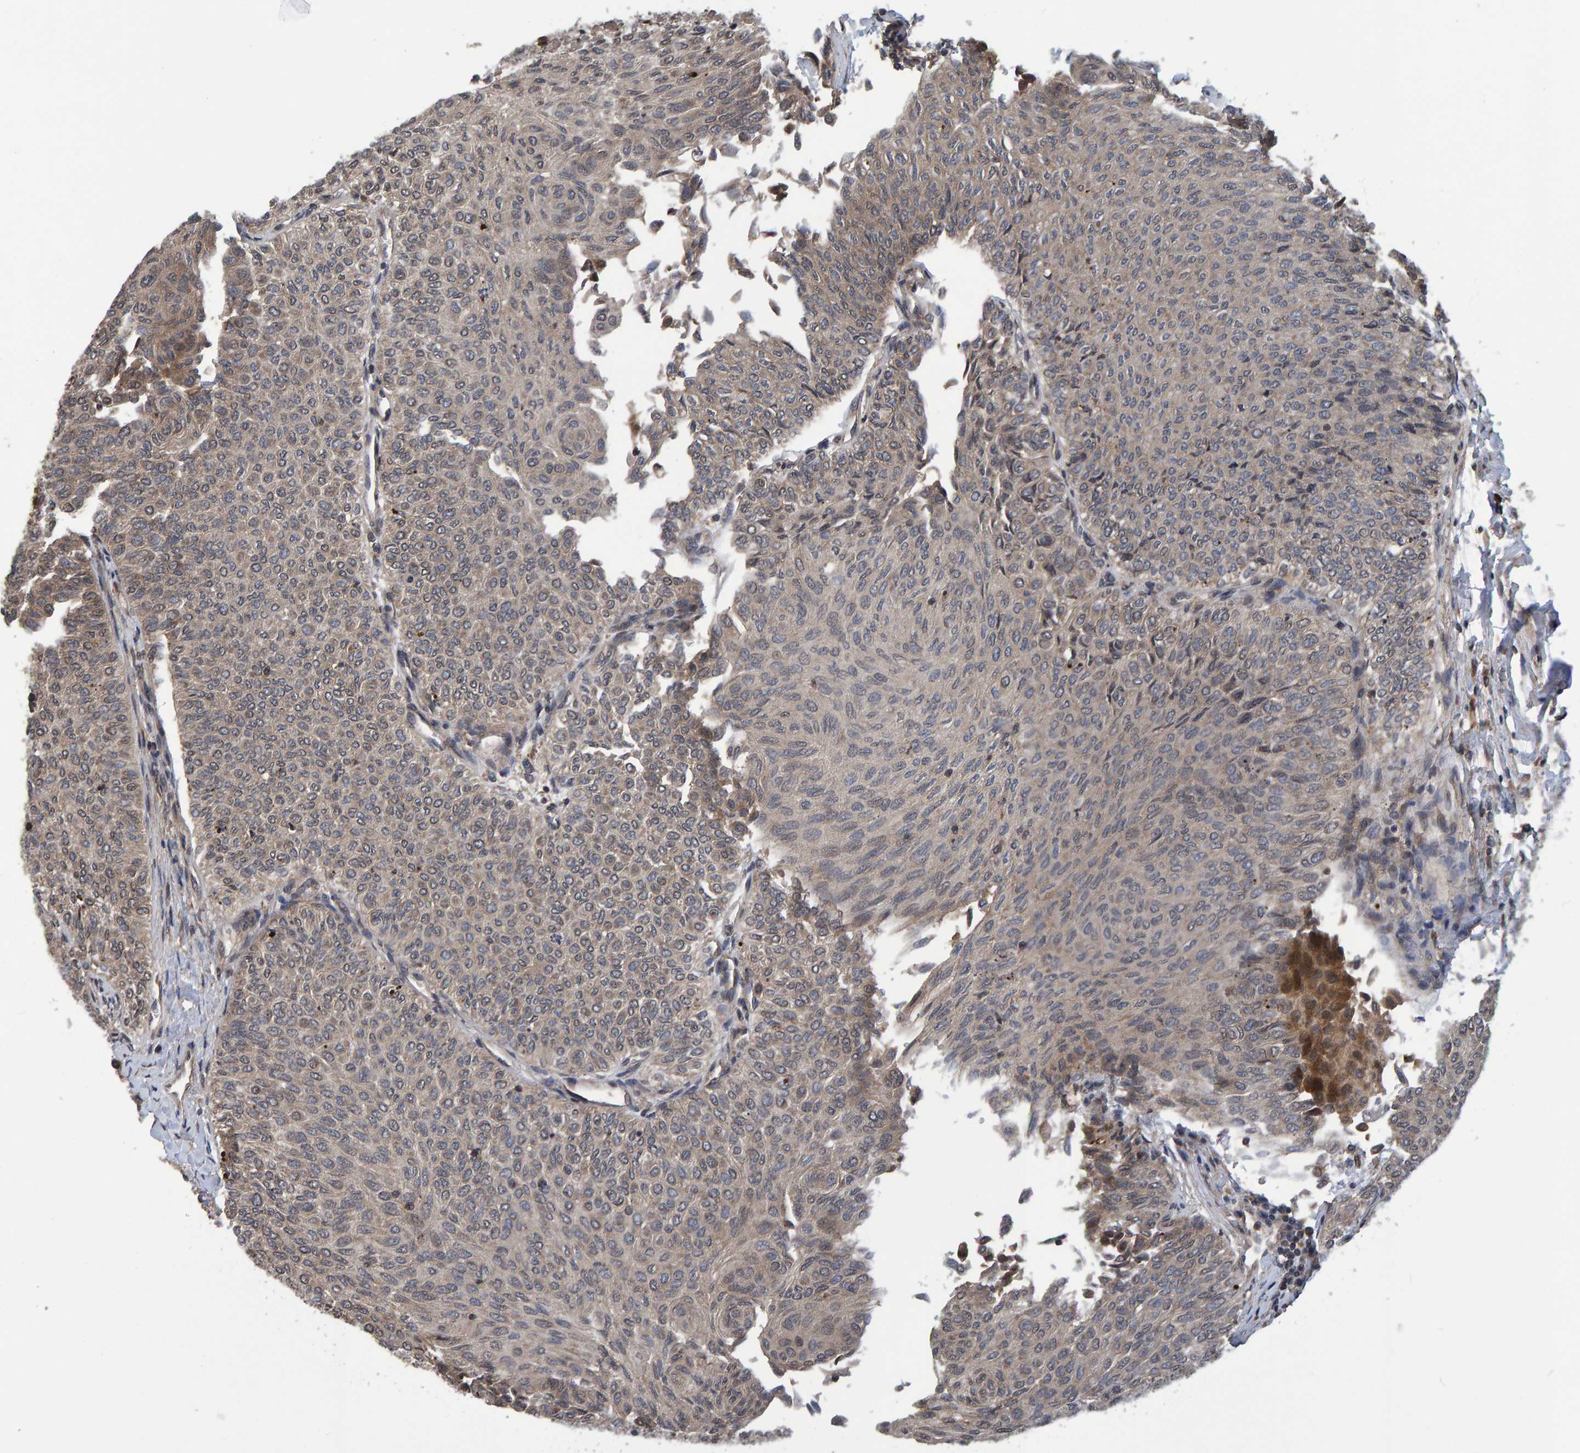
{"staining": {"intensity": "moderate", "quantity": "25%-75%", "location": "cytoplasmic/membranous"}, "tissue": "urothelial cancer", "cell_type": "Tumor cells", "image_type": "cancer", "snomed": [{"axis": "morphology", "description": "Urothelial carcinoma, Low grade"}, {"axis": "topography", "description": "Urinary bladder"}], "caption": "Protein analysis of urothelial carcinoma (low-grade) tissue displays moderate cytoplasmic/membranous staining in approximately 25%-75% of tumor cells.", "gene": "GAB2", "patient": {"sex": "male", "age": 78}}